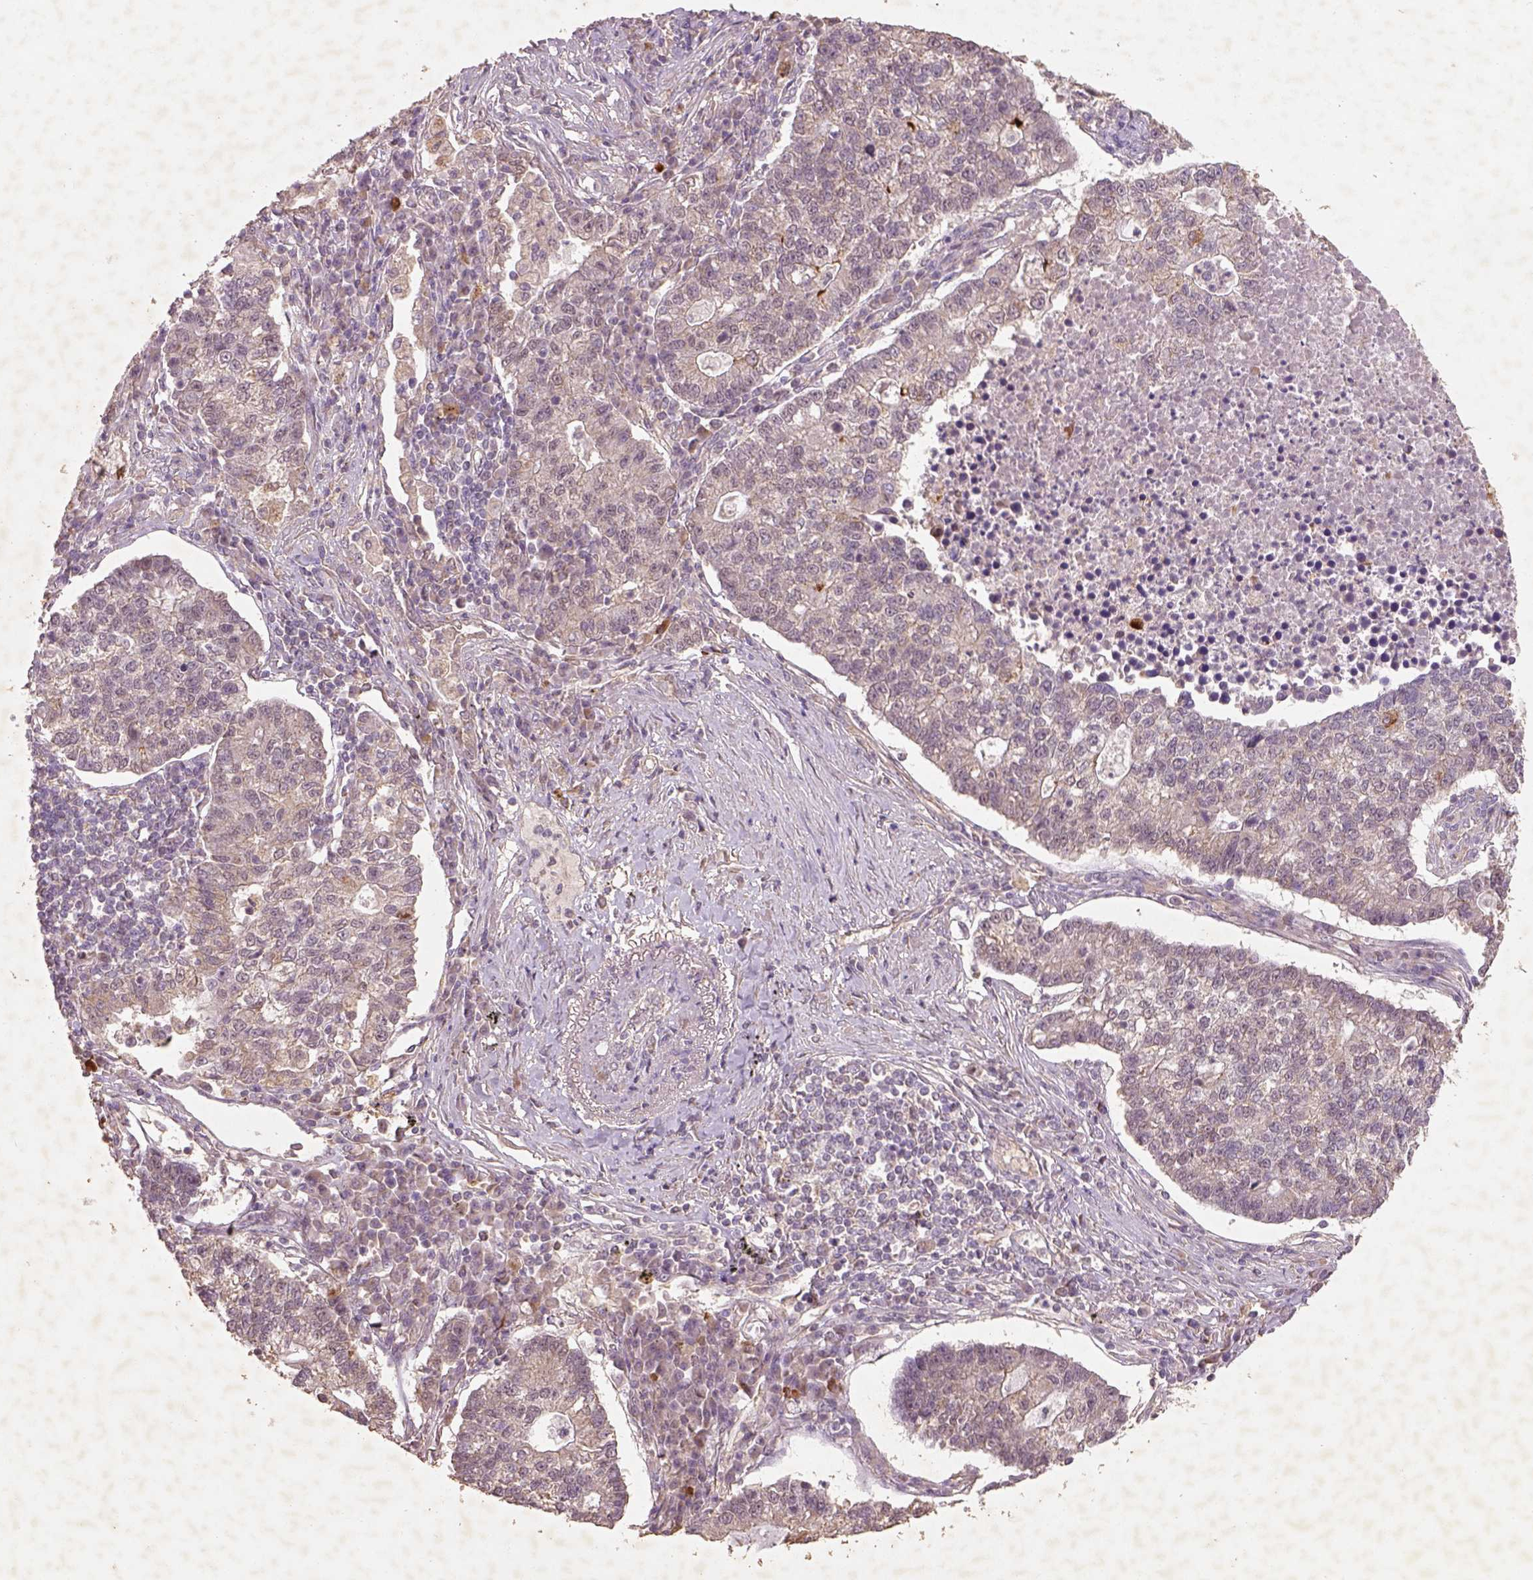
{"staining": {"intensity": "weak", "quantity": "<25%", "location": "cytoplasmic/membranous"}, "tissue": "lung cancer", "cell_type": "Tumor cells", "image_type": "cancer", "snomed": [{"axis": "morphology", "description": "Adenocarcinoma, NOS"}, {"axis": "topography", "description": "Lung"}], "caption": "High power microscopy micrograph of an immunohistochemistry (IHC) photomicrograph of lung adenocarcinoma, revealing no significant positivity in tumor cells. The staining was performed using DAB (3,3'-diaminobenzidine) to visualize the protein expression in brown, while the nuclei were stained in blue with hematoxylin (Magnification: 20x).", "gene": "AP2B1", "patient": {"sex": "male", "age": 57}}